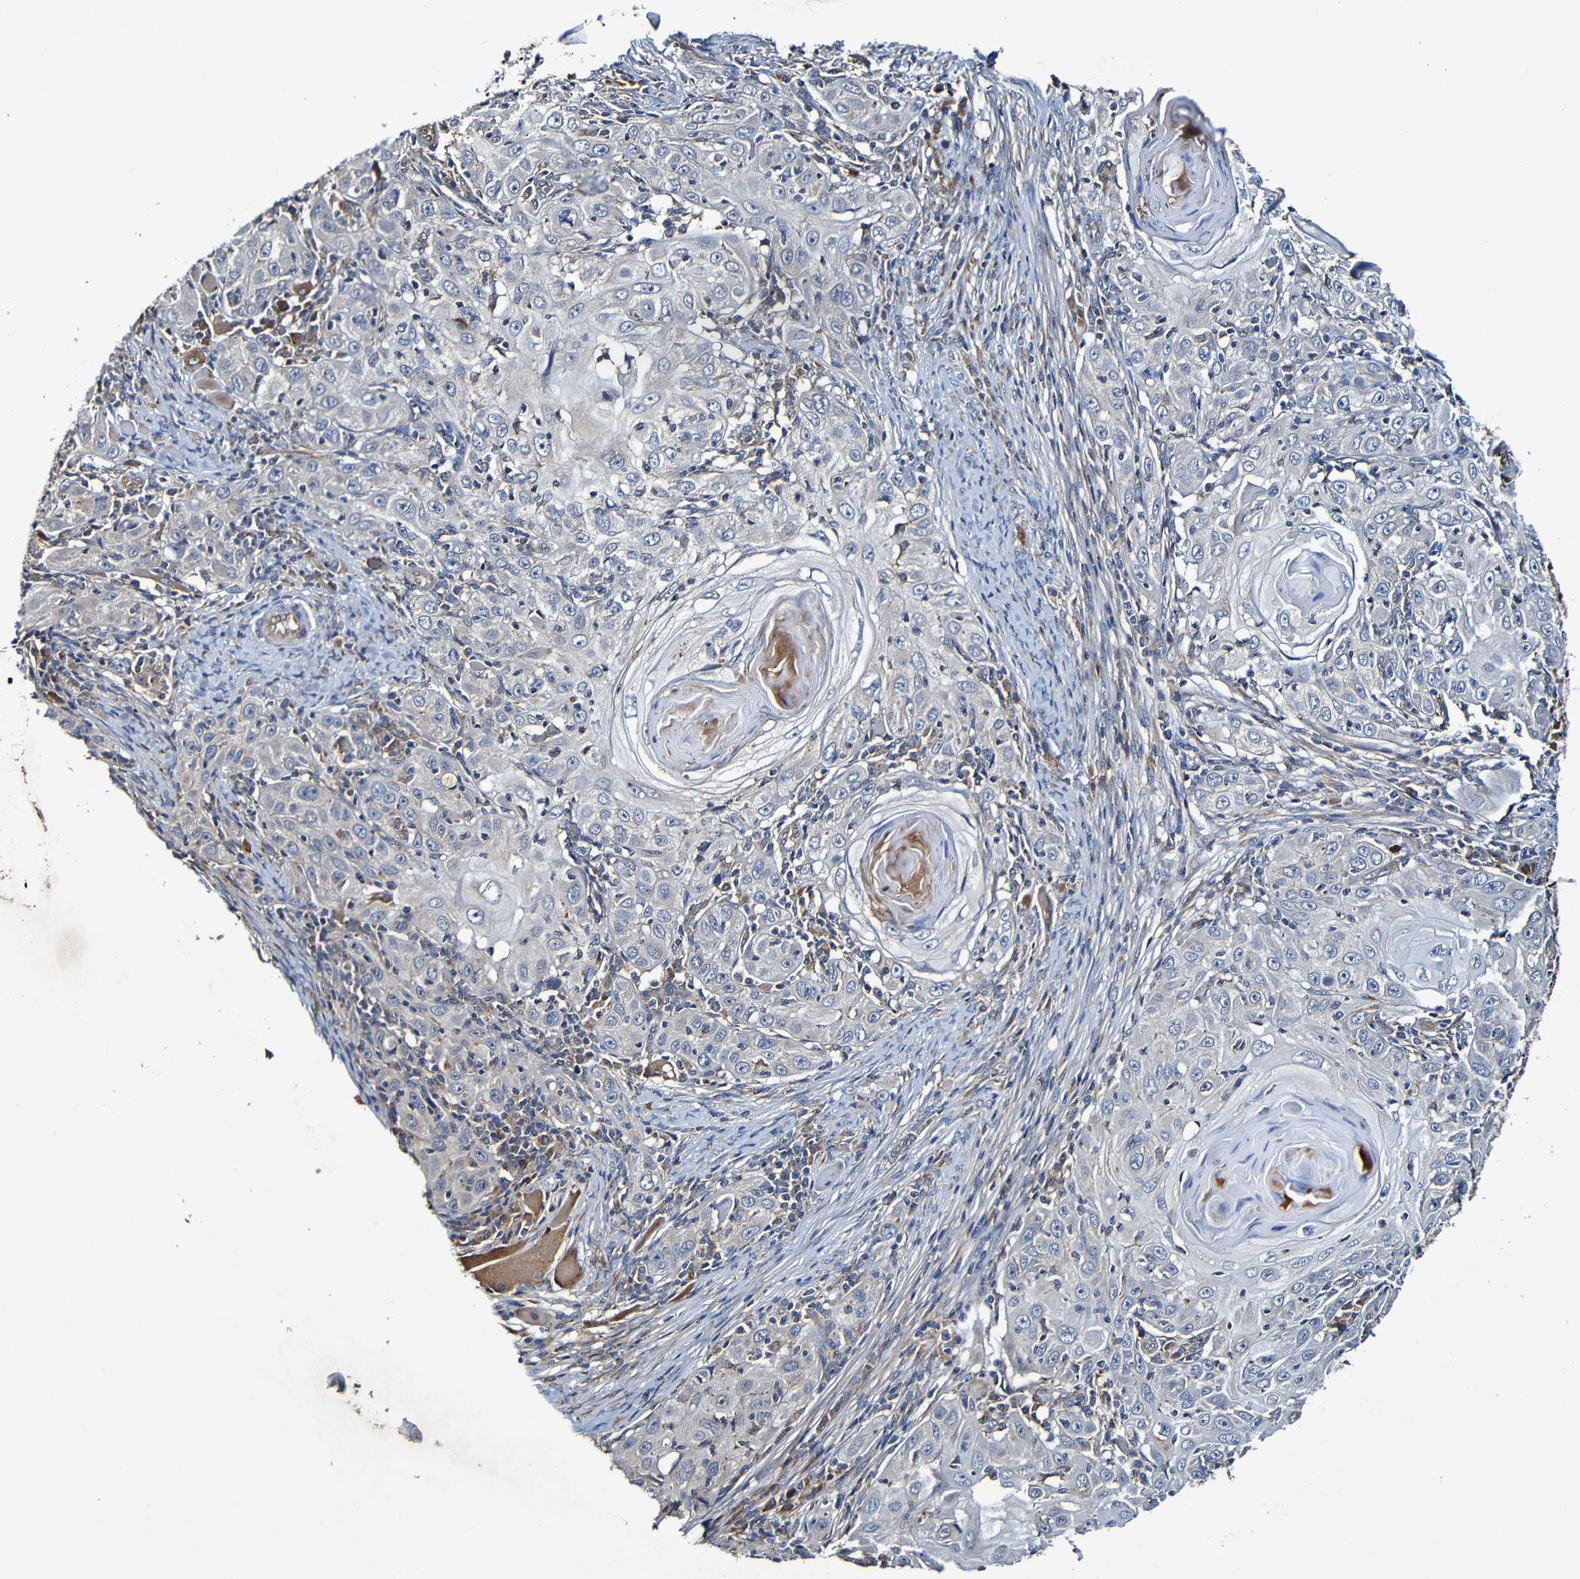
{"staining": {"intensity": "negative", "quantity": "none", "location": "none"}, "tissue": "skin cancer", "cell_type": "Tumor cells", "image_type": "cancer", "snomed": [{"axis": "morphology", "description": "Squamous cell carcinoma, NOS"}, {"axis": "topography", "description": "Skin"}], "caption": "Photomicrograph shows no significant protein staining in tumor cells of squamous cell carcinoma (skin). (Immunohistochemistry, brightfield microscopy, high magnification).", "gene": "ADAM15", "patient": {"sex": "female", "age": 88}}